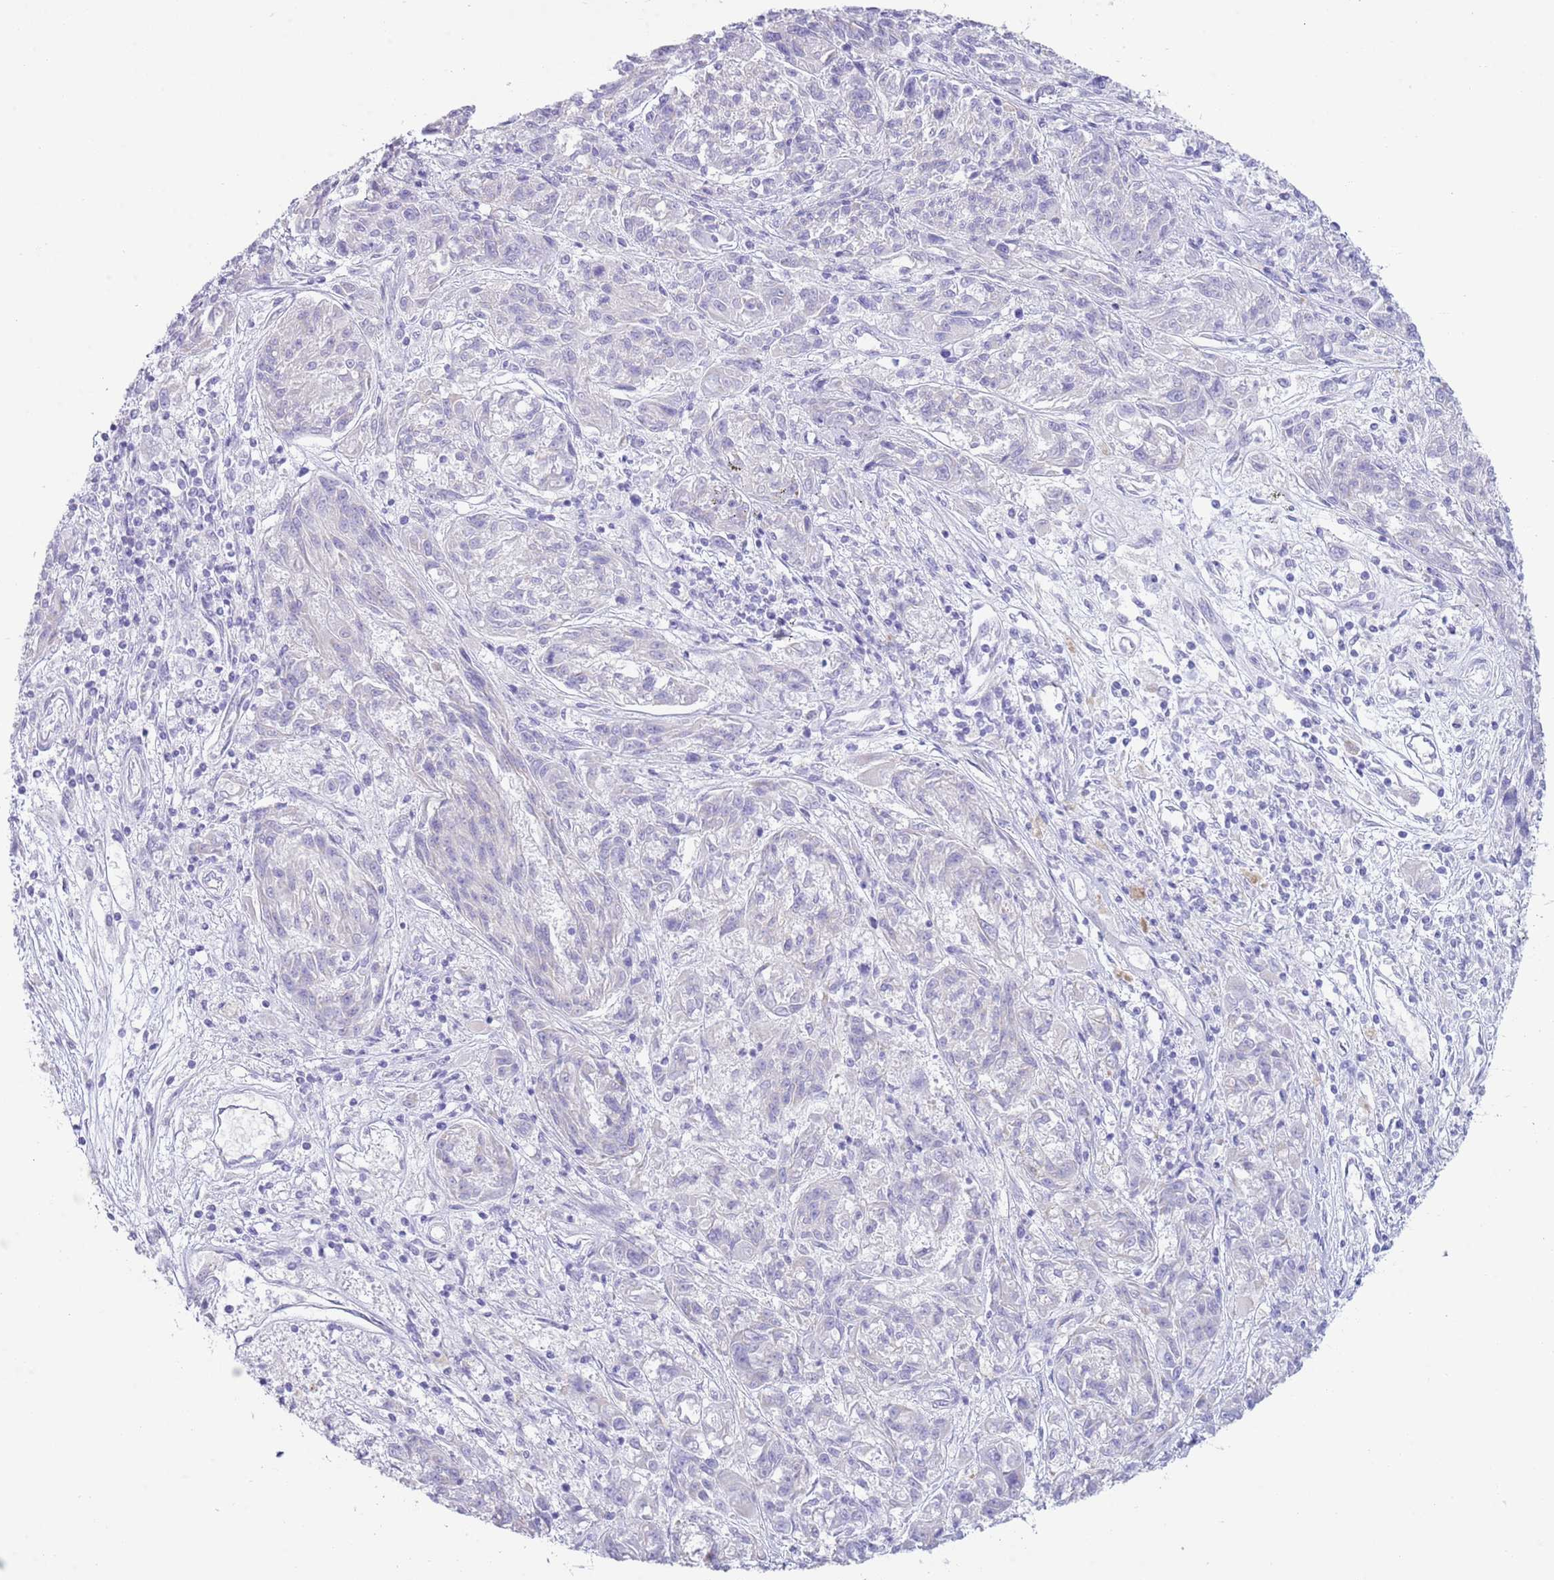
{"staining": {"intensity": "negative", "quantity": "none", "location": "none"}, "tissue": "melanoma", "cell_type": "Tumor cells", "image_type": "cancer", "snomed": [{"axis": "morphology", "description": "Malignant melanoma, NOS"}, {"axis": "topography", "description": "Skin"}], "caption": "DAB immunohistochemical staining of melanoma exhibits no significant staining in tumor cells.", "gene": "ACR", "patient": {"sex": "male", "age": 53}}